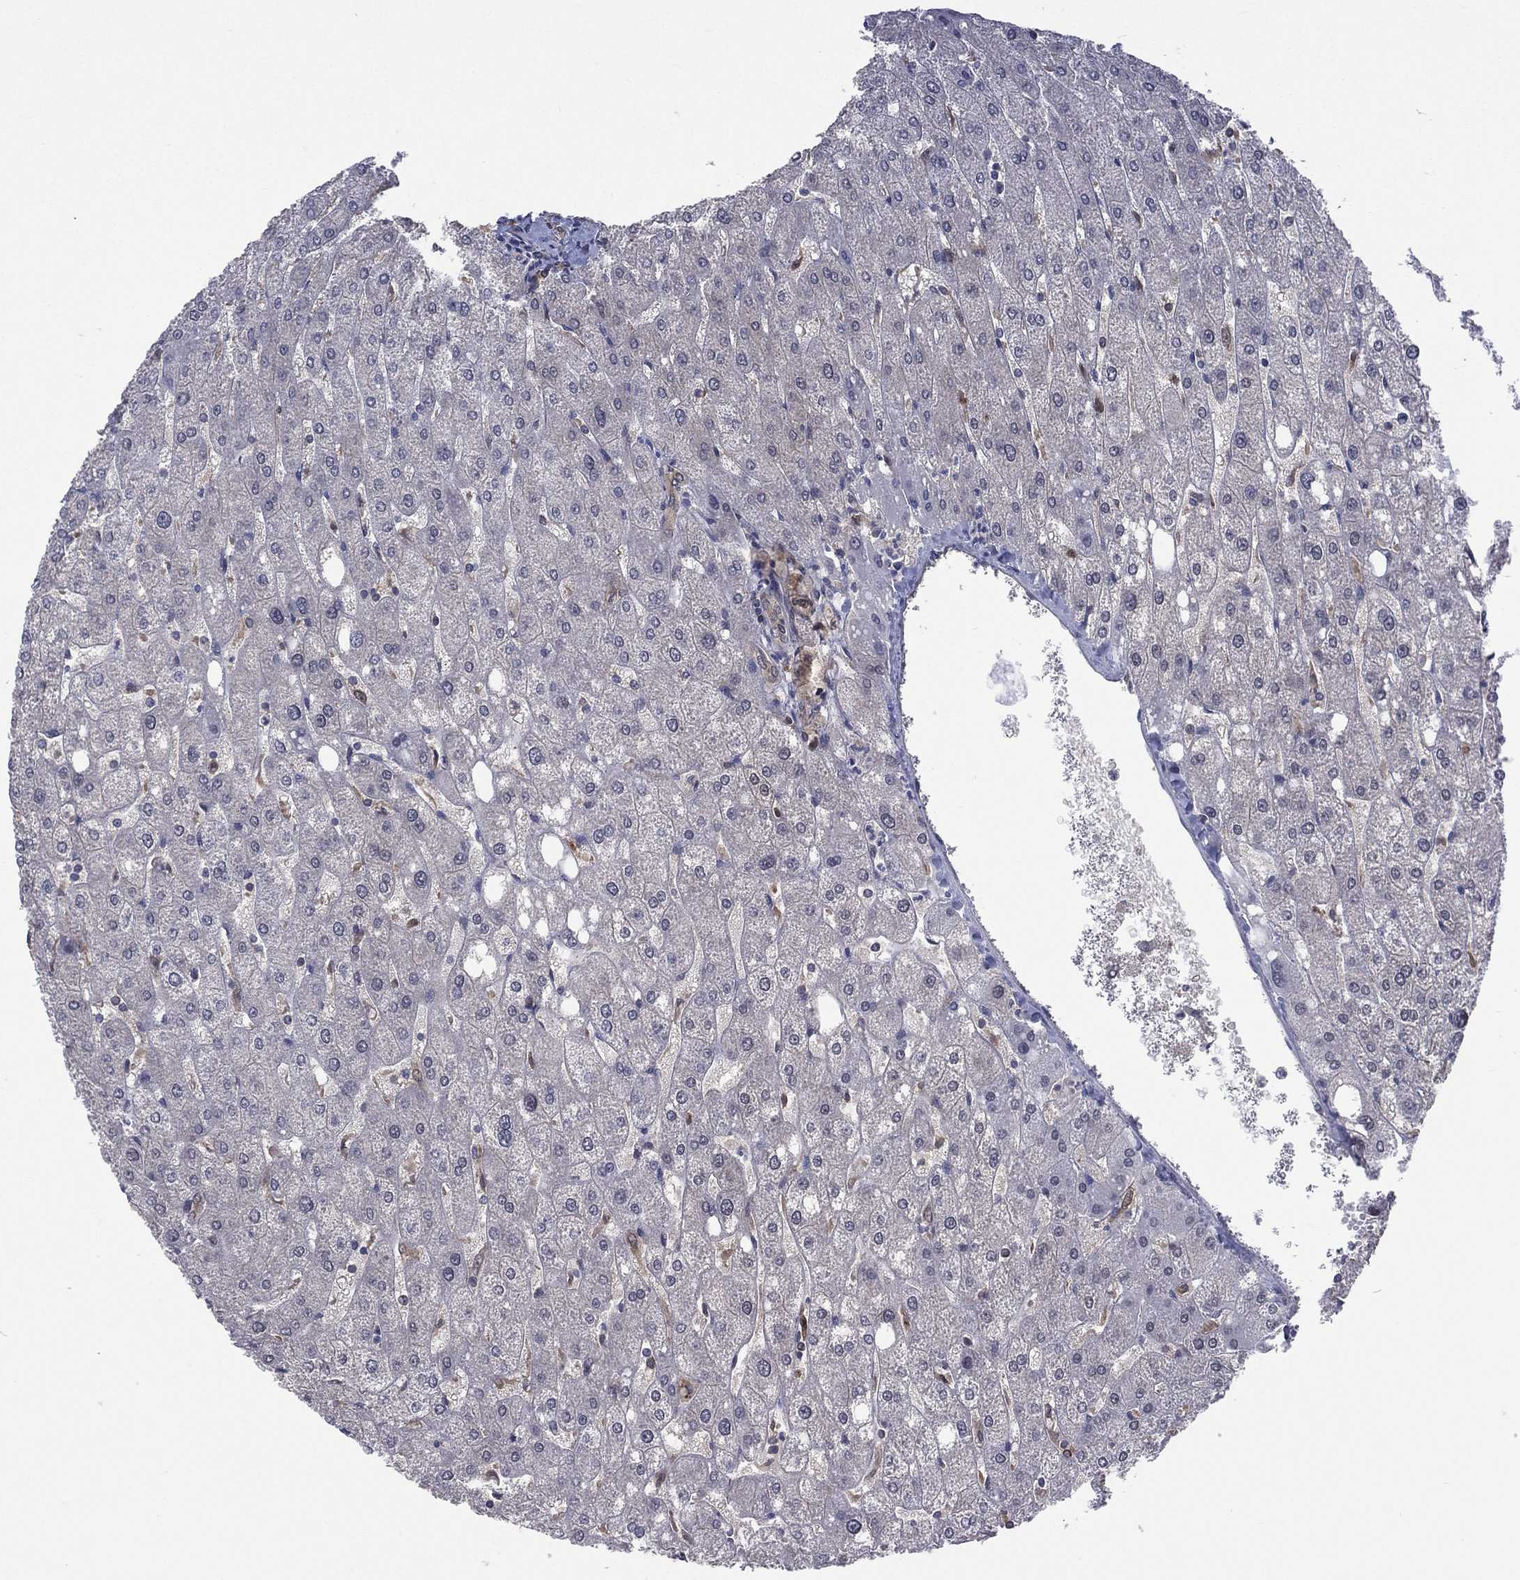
{"staining": {"intensity": "negative", "quantity": "none", "location": "none"}, "tissue": "liver", "cell_type": "Cholangiocytes", "image_type": "normal", "snomed": [{"axis": "morphology", "description": "Normal tissue, NOS"}, {"axis": "topography", "description": "Liver"}], "caption": "Immunohistochemistry photomicrograph of unremarkable liver: liver stained with DAB (3,3'-diaminobenzidine) reveals no significant protein staining in cholangiocytes.", "gene": "MTAP", "patient": {"sex": "male", "age": 67}}